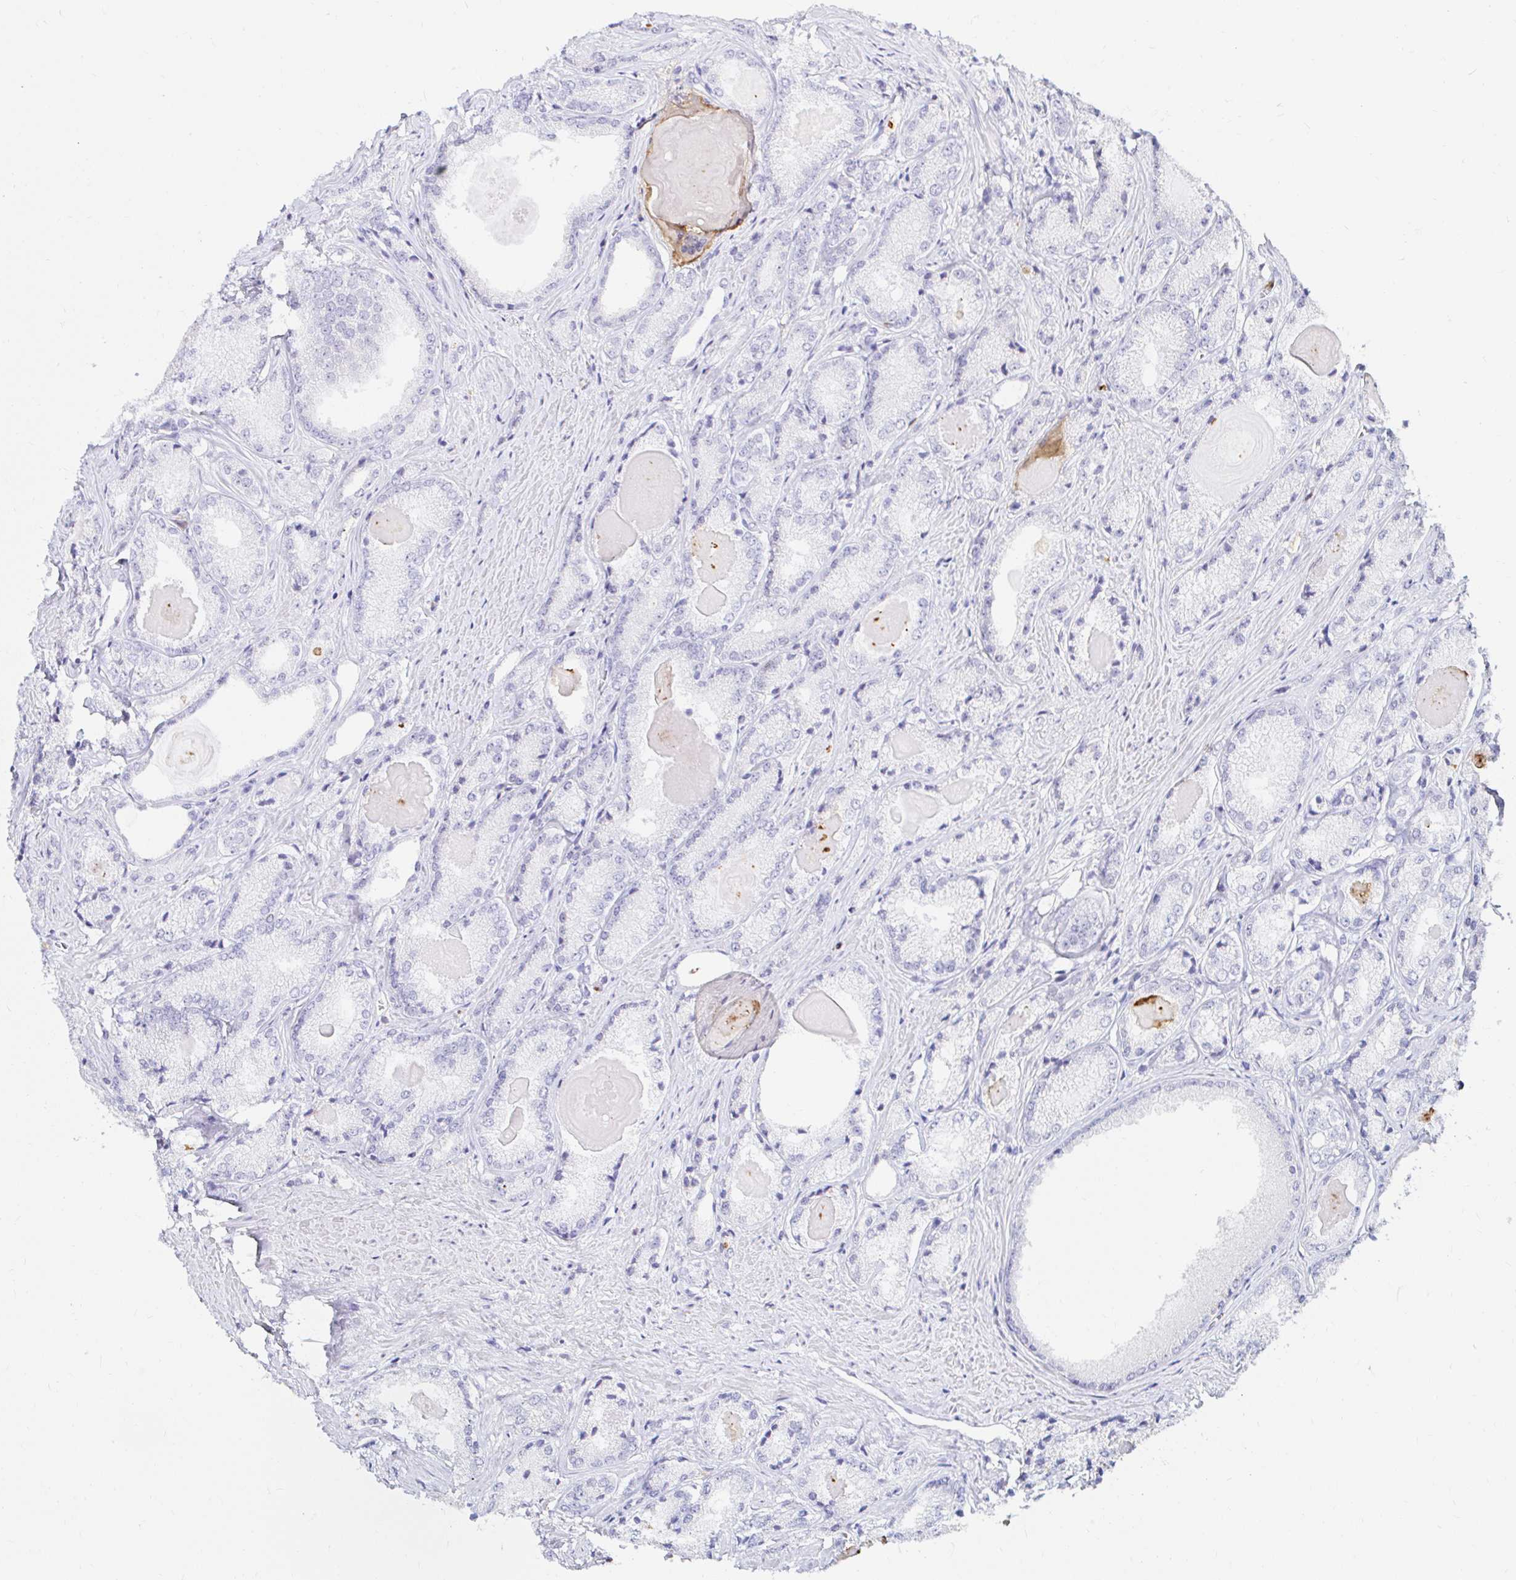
{"staining": {"intensity": "negative", "quantity": "none", "location": "none"}, "tissue": "prostate cancer", "cell_type": "Tumor cells", "image_type": "cancer", "snomed": [{"axis": "morphology", "description": "Adenocarcinoma, NOS"}, {"axis": "morphology", "description": "Adenocarcinoma, Low grade"}, {"axis": "topography", "description": "Prostate"}], "caption": "Prostate cancer (adenocarcinoma) was stained to show a protein in brown. There is no significant staining in tumor cells. Nuclei are stained in blue.", "gene": "CYBB", "patient": {"sex": "male", "age": 68}}